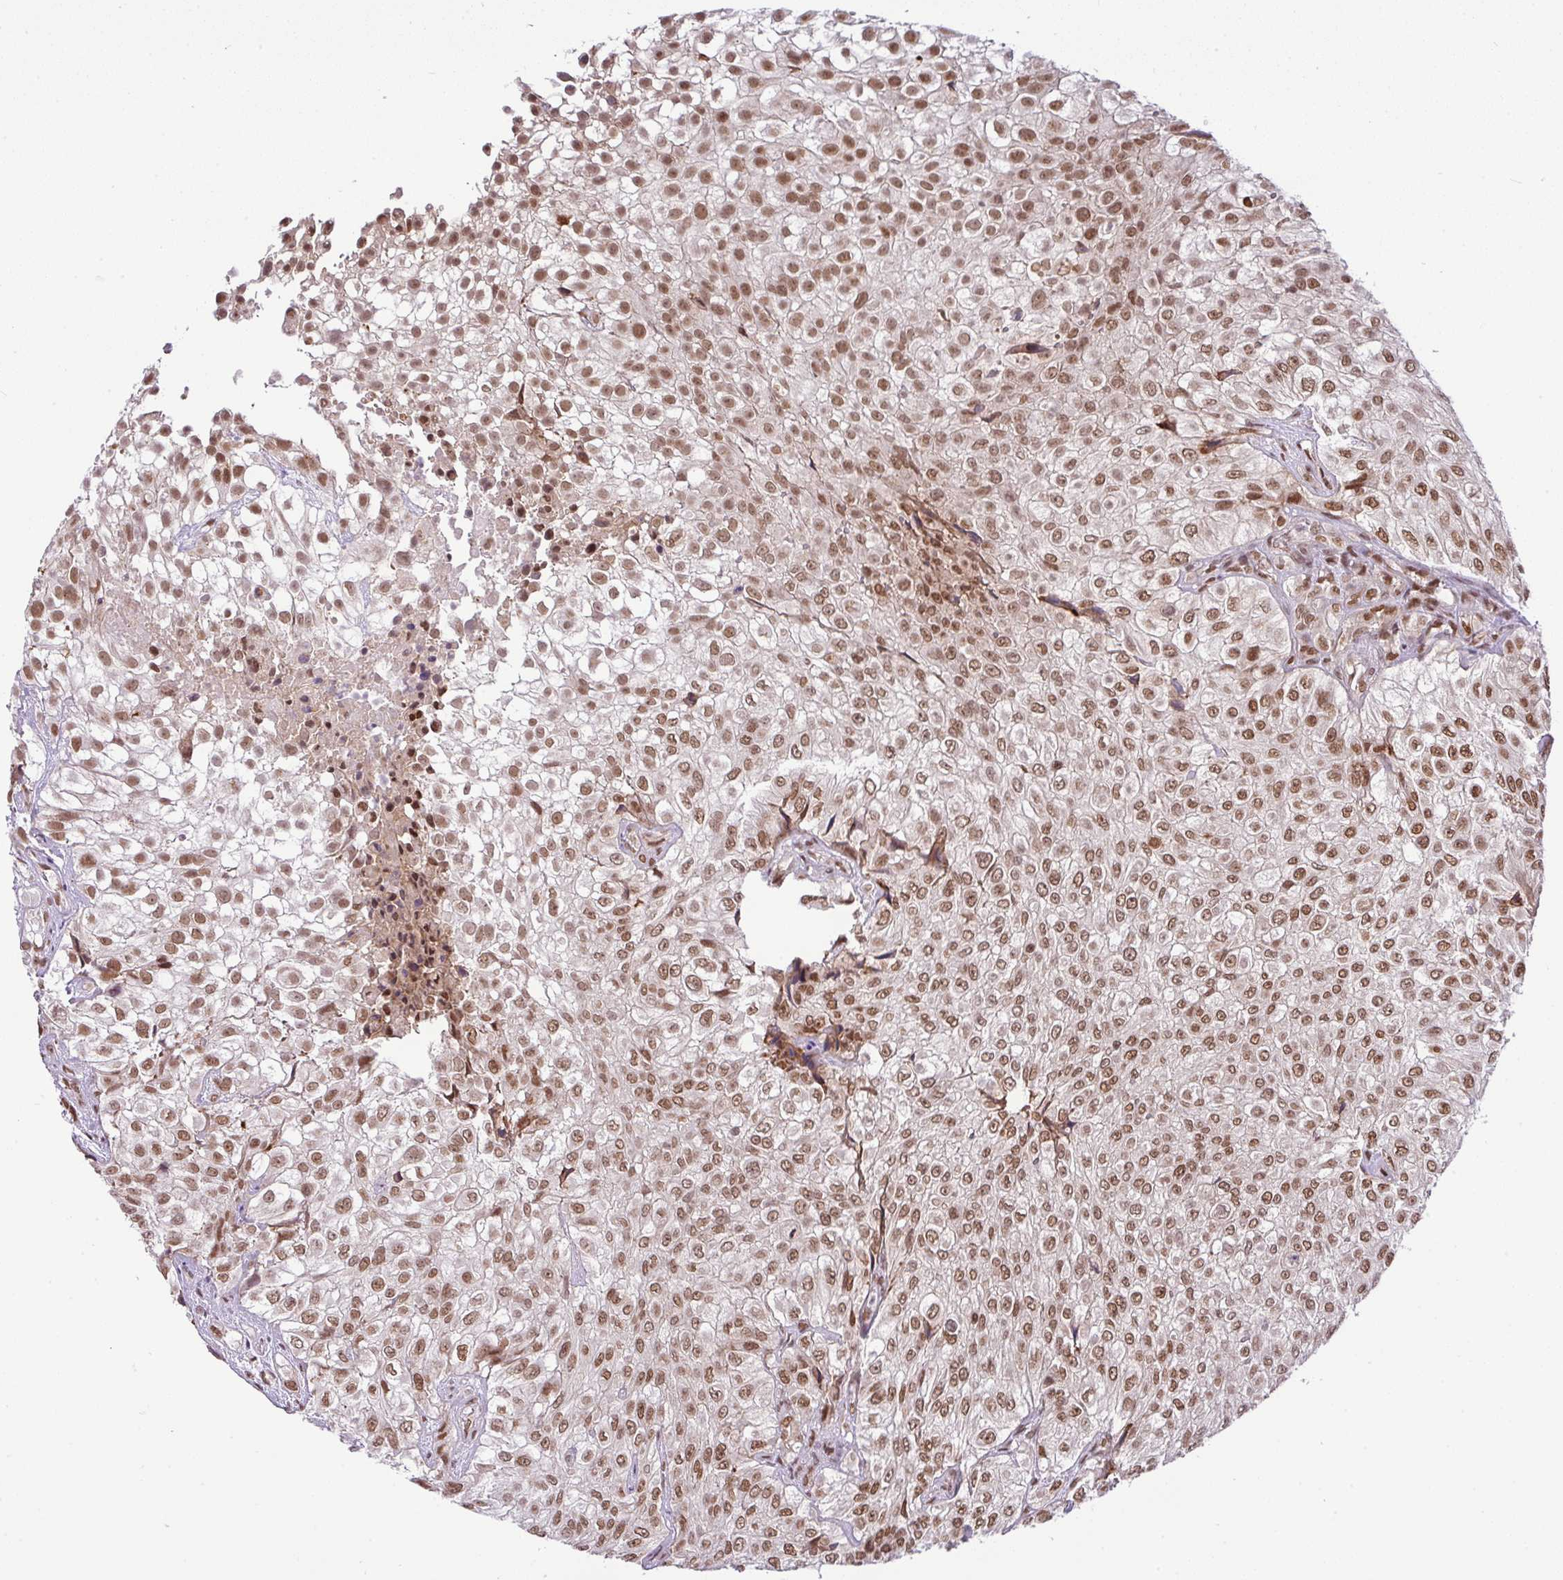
{"staining": {"intensity": "moderate", "quantity": ">75%", "location": "nuclear"}, "tissue": "urothelial cancer", "cell_type": "Tumor cells", "image_type": "cancer", "snomed": [{"axis": "morphology", "description": "Urothelial carcinoma, High grade"}, {"axis": "topography", "description": "Urinary bladder"}], "caption": "Protein staining demonstrates moderate nuclear staining in about >75% of tumor cells in urothelial carcinoma (high-grade).", "gene": "PGAP4", "patient": {"sex": "male", "age": 56}}